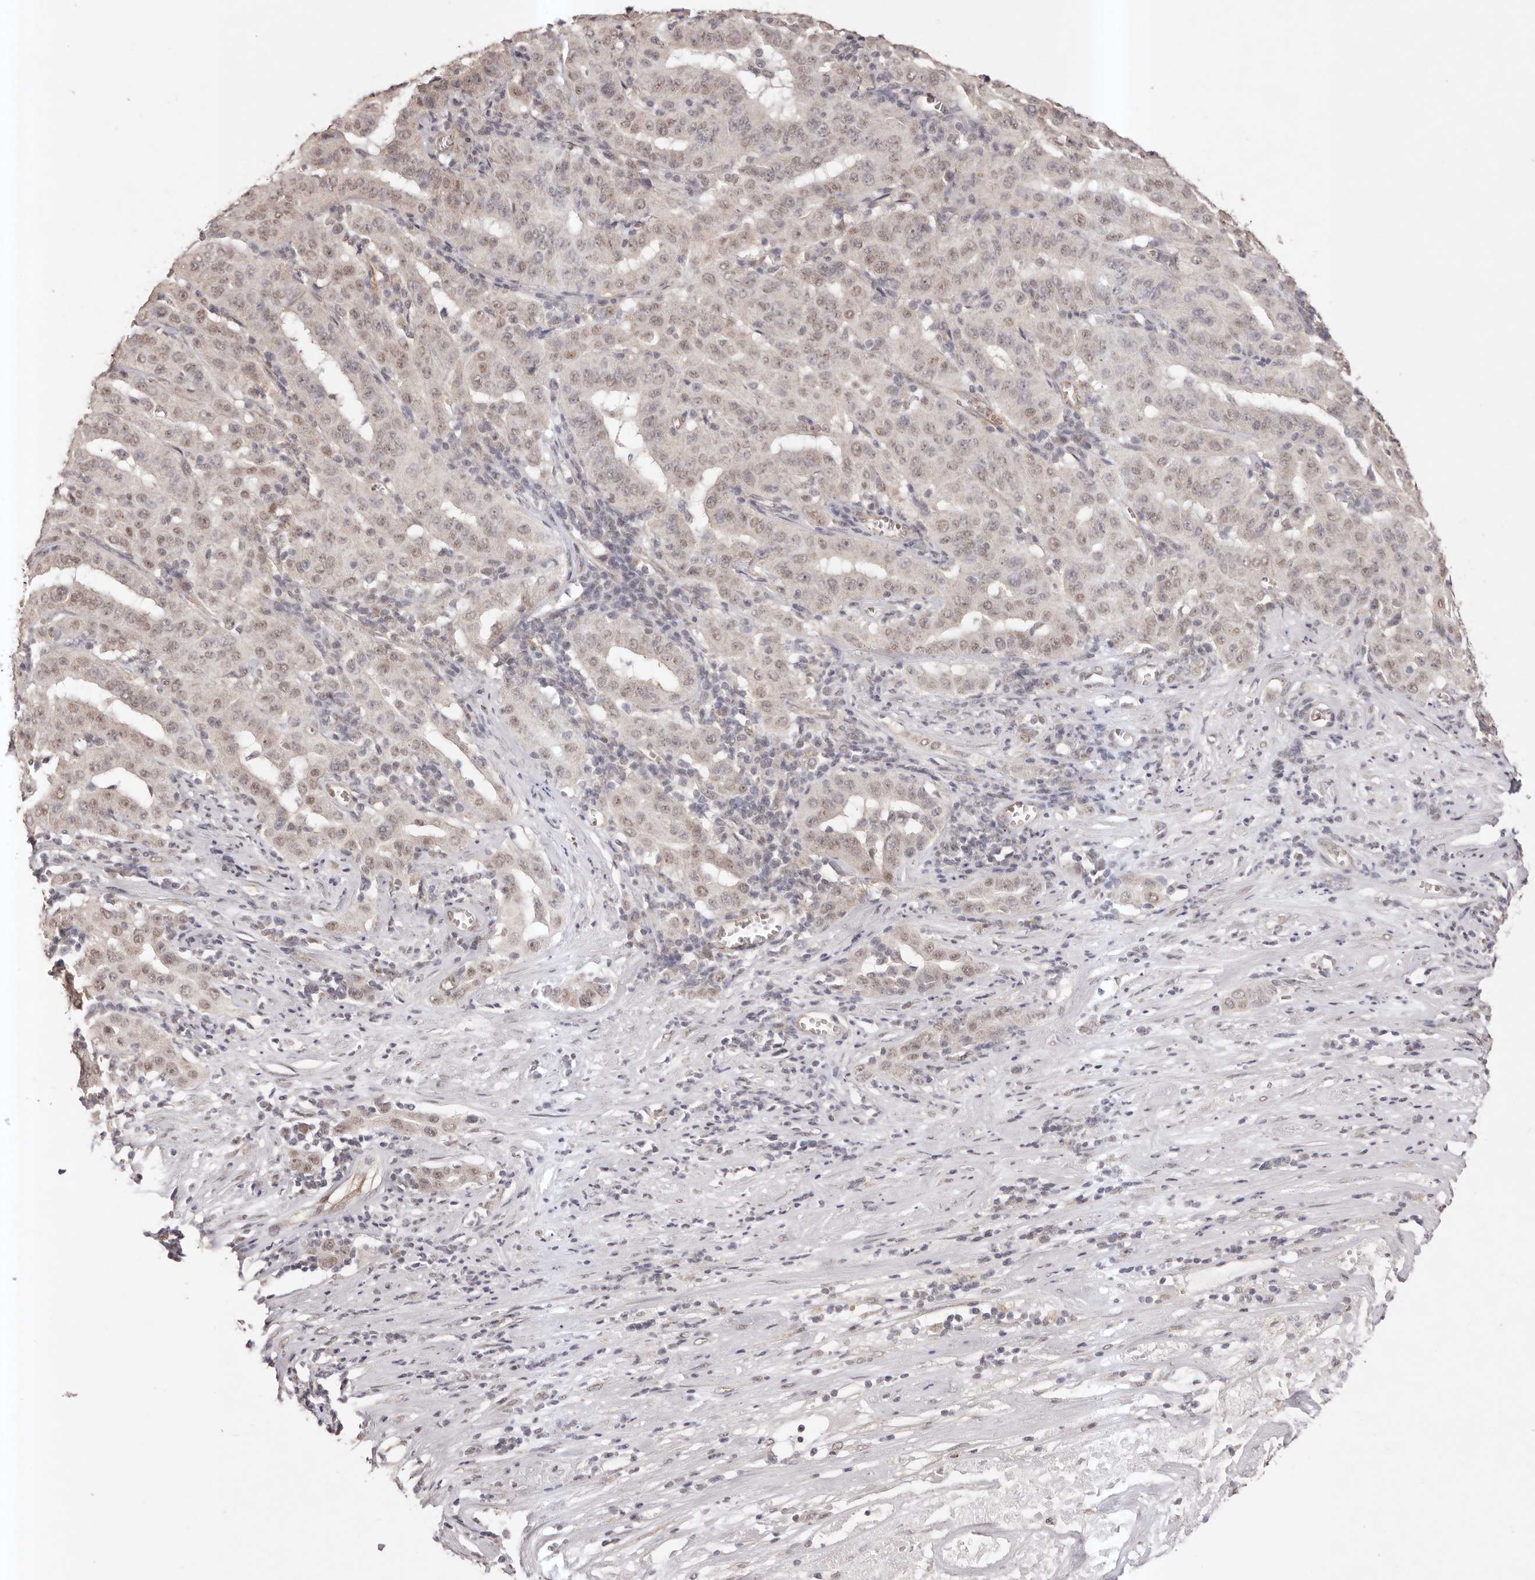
{"staining": {"intensity": "weak", "quantity": ">75%", "location": "nuclear"}, "tissue": "pancreatic cancer", "cell_type": "Tumor cells", "image_type": "cancer", "snomed": [{"axis": "morphology", "description": "Adenocarcinoma, NOS"}, {"axis": "topography", "description": "Pancreas"}], "caption": "IHC of pancreatic adenocarcinoma shows low levels of weak nuclear staining in approximately >75% of tumor cells.", "gene": "RPS6KA5", "patient": {"sex": "male", "age": 63}}